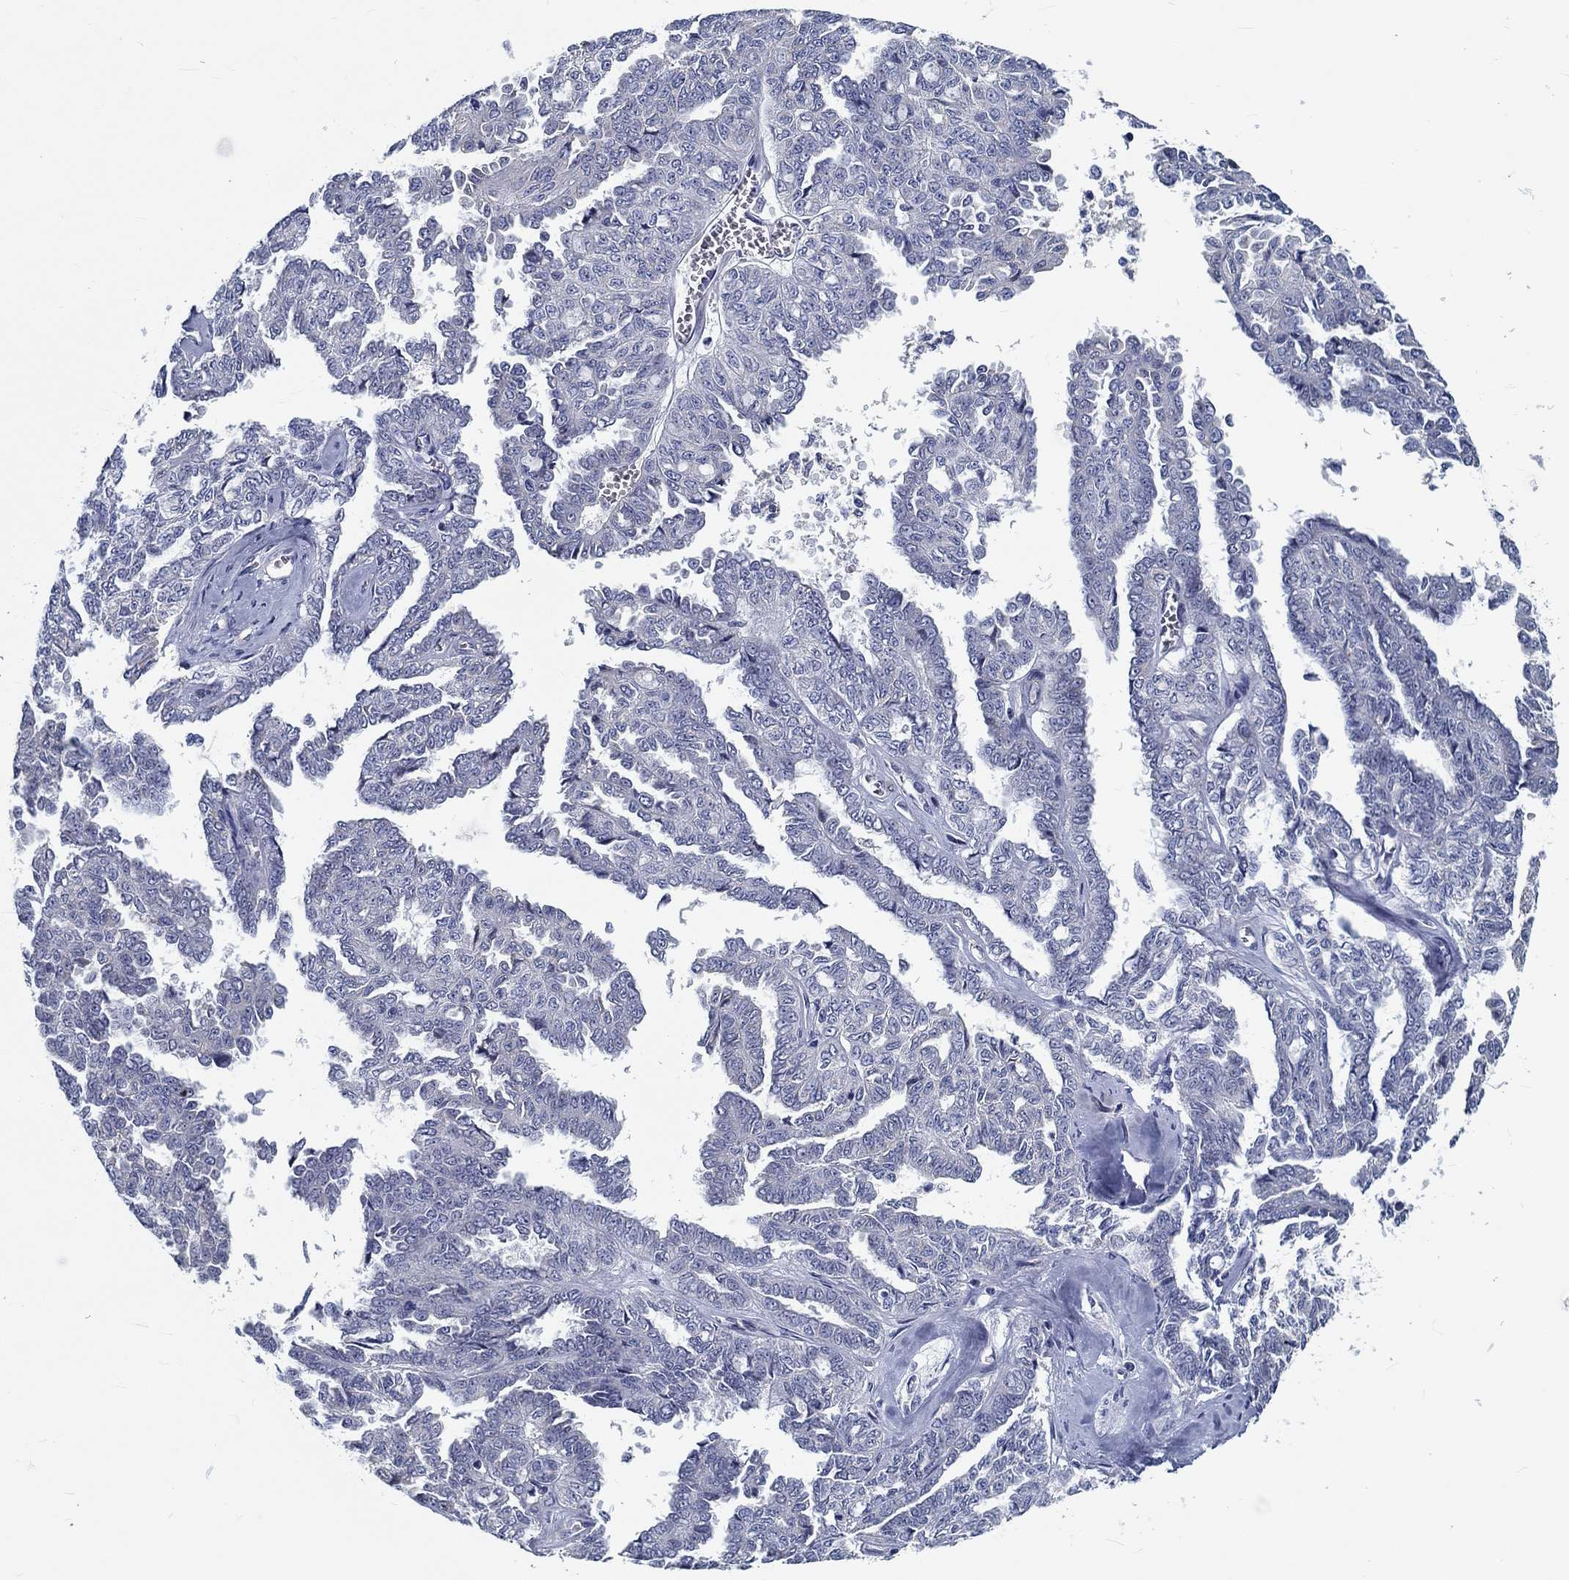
{"staining": {"intensity": "weak", "quantity": "<25%", "location": "cytoplasmic/membranous"}, "tissue": "ovarian cancer", "cell_type": "Tumor cells", "image_type": "cancer", "snomed": [{"axis": "morphology", "description": "Cystadenocarcinoma, serous, NOS"}, {"axis": "topography", "description": "Ovary"}], "caption": "High power microscopy micrograph of an immunohistochemistry photomicrograph of serous cystadenocarcinoma (ovarian), revealing no significant positivity in tumor cells.", "gene": "MYBPC1", "patient": {"sex": "female", "age": 71}}